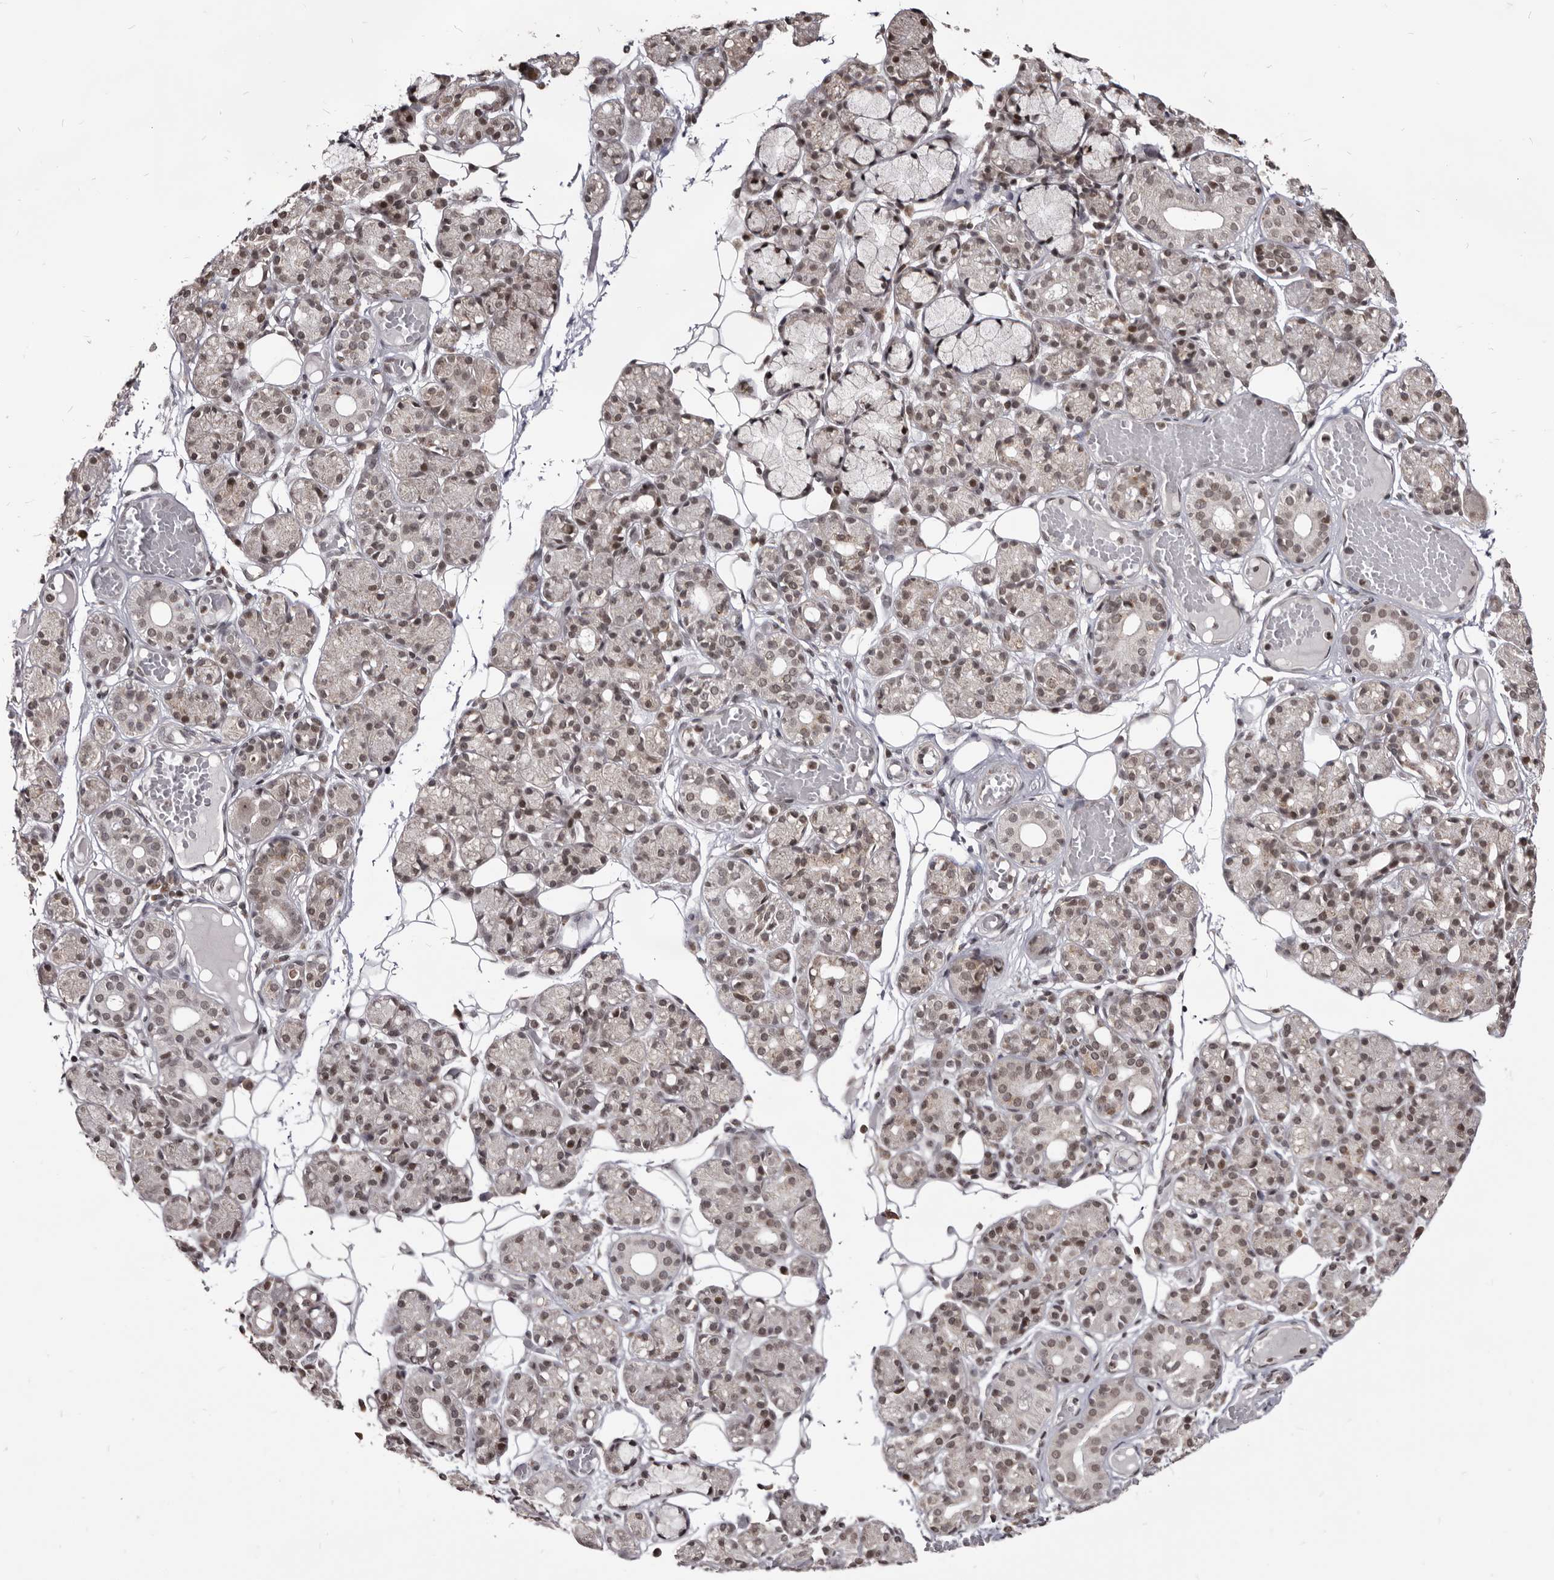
{"staining": {"intensity": "weak", "quantity": "25%-75%", "location": "nuclear"}, "tissue": "salivary gland", "cell_type": "Glandular cells", "image_type": "normal", "snomed": [{"axis": "morphology", "description": "Normal tissue, NOS"}, {"axis": "topography", "description": "Salivary gland"}], "caption": "A high-resolution micrograph shows immunohistochemistry staining of unremarkable salivary gland, which reveals weak nuclear staining in approximately 25%-75% of glandular cells. (brown staining indicates protein expression, while blue staining denotes nuclei).", "gene": "THUMPD1", "patient": {"sex": "male", "age": 63}}